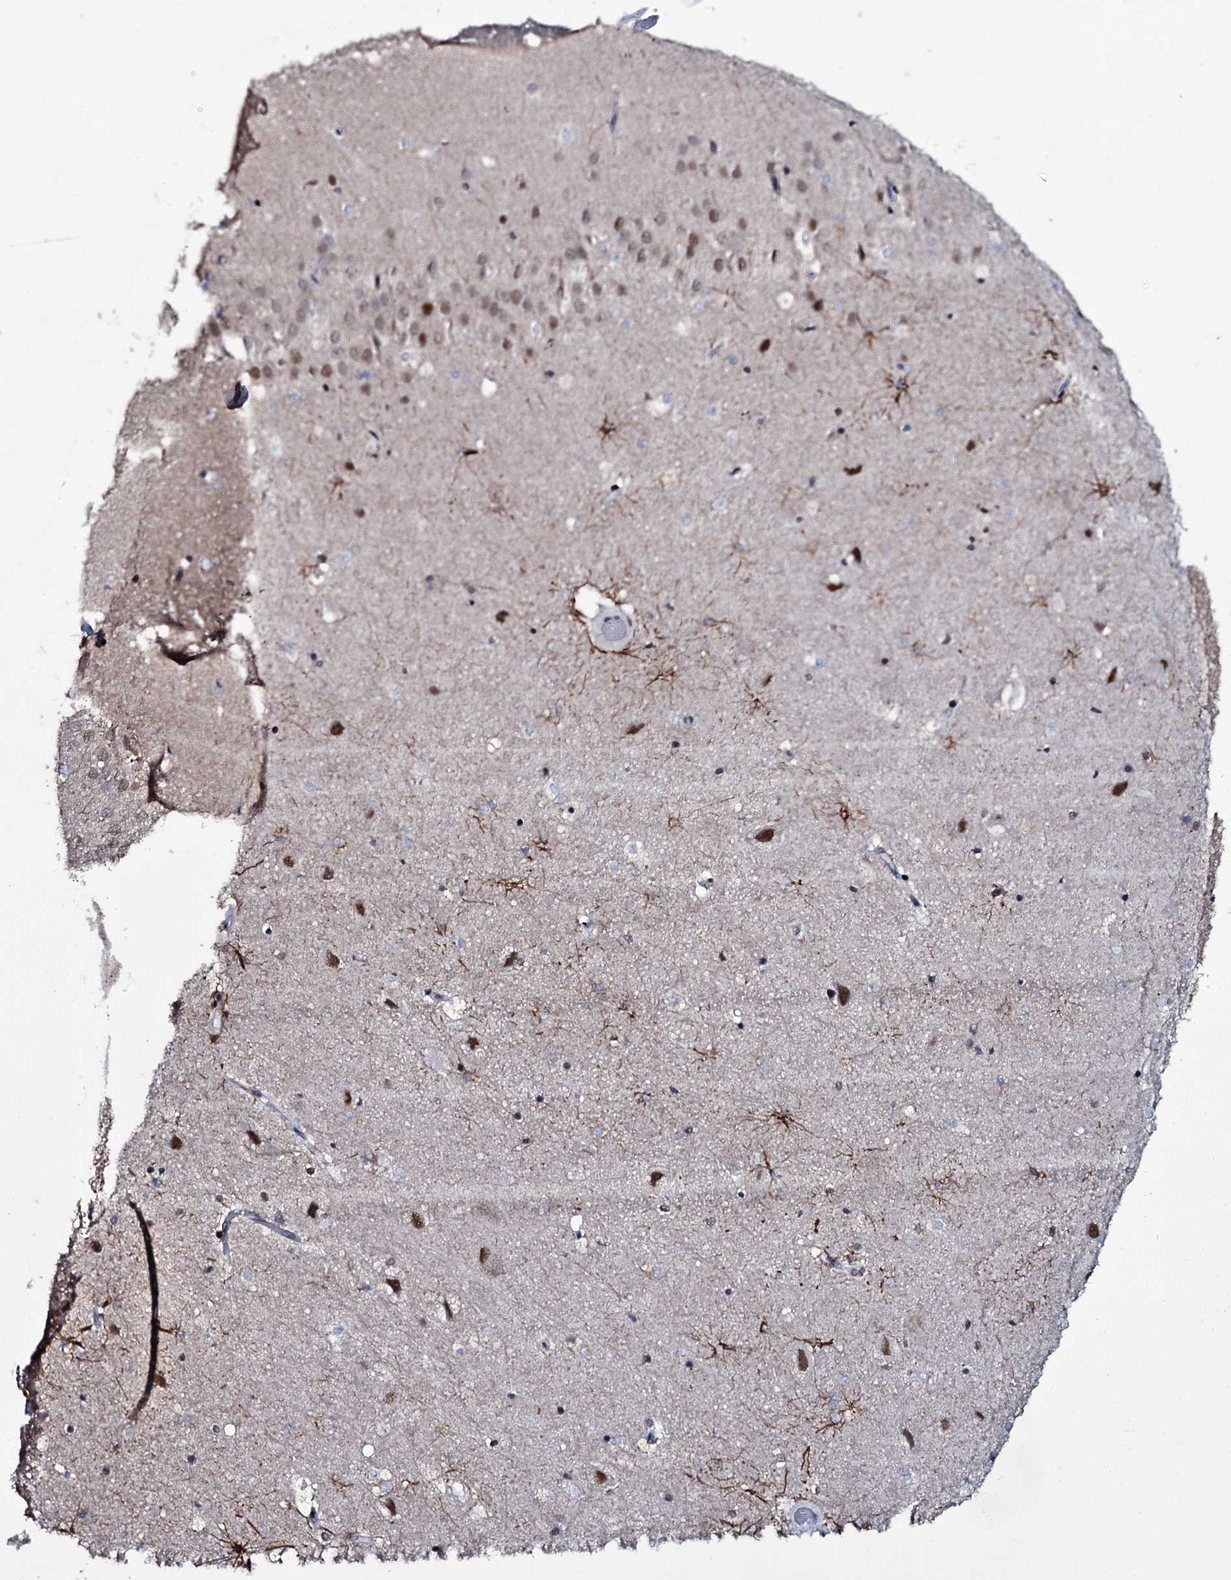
{"staining": {"intensity": "negative", "quantity": "none", "location": "none"}, "tissue": "hippocampus", "cell_type": "Glial cells", "image_type": "normal", "snomed": [{"axis": "morphology", "description": "Normal tissue, NOS"}, {"axis": "topography", "description": "Hippocampus"}], "caption": "An immunohistochemistry photomicrograph of unremarkable hippocampus is shown. There is no staining in glial cells of hippocampus. The staining was performed using DAB to visualize the protein expression in brown, while the nuclei were stained in blue with hematoxylin (Magnification: 20x).", "gene": "ZMIZ2", "patient": {"sex": "female", "age": 52}}